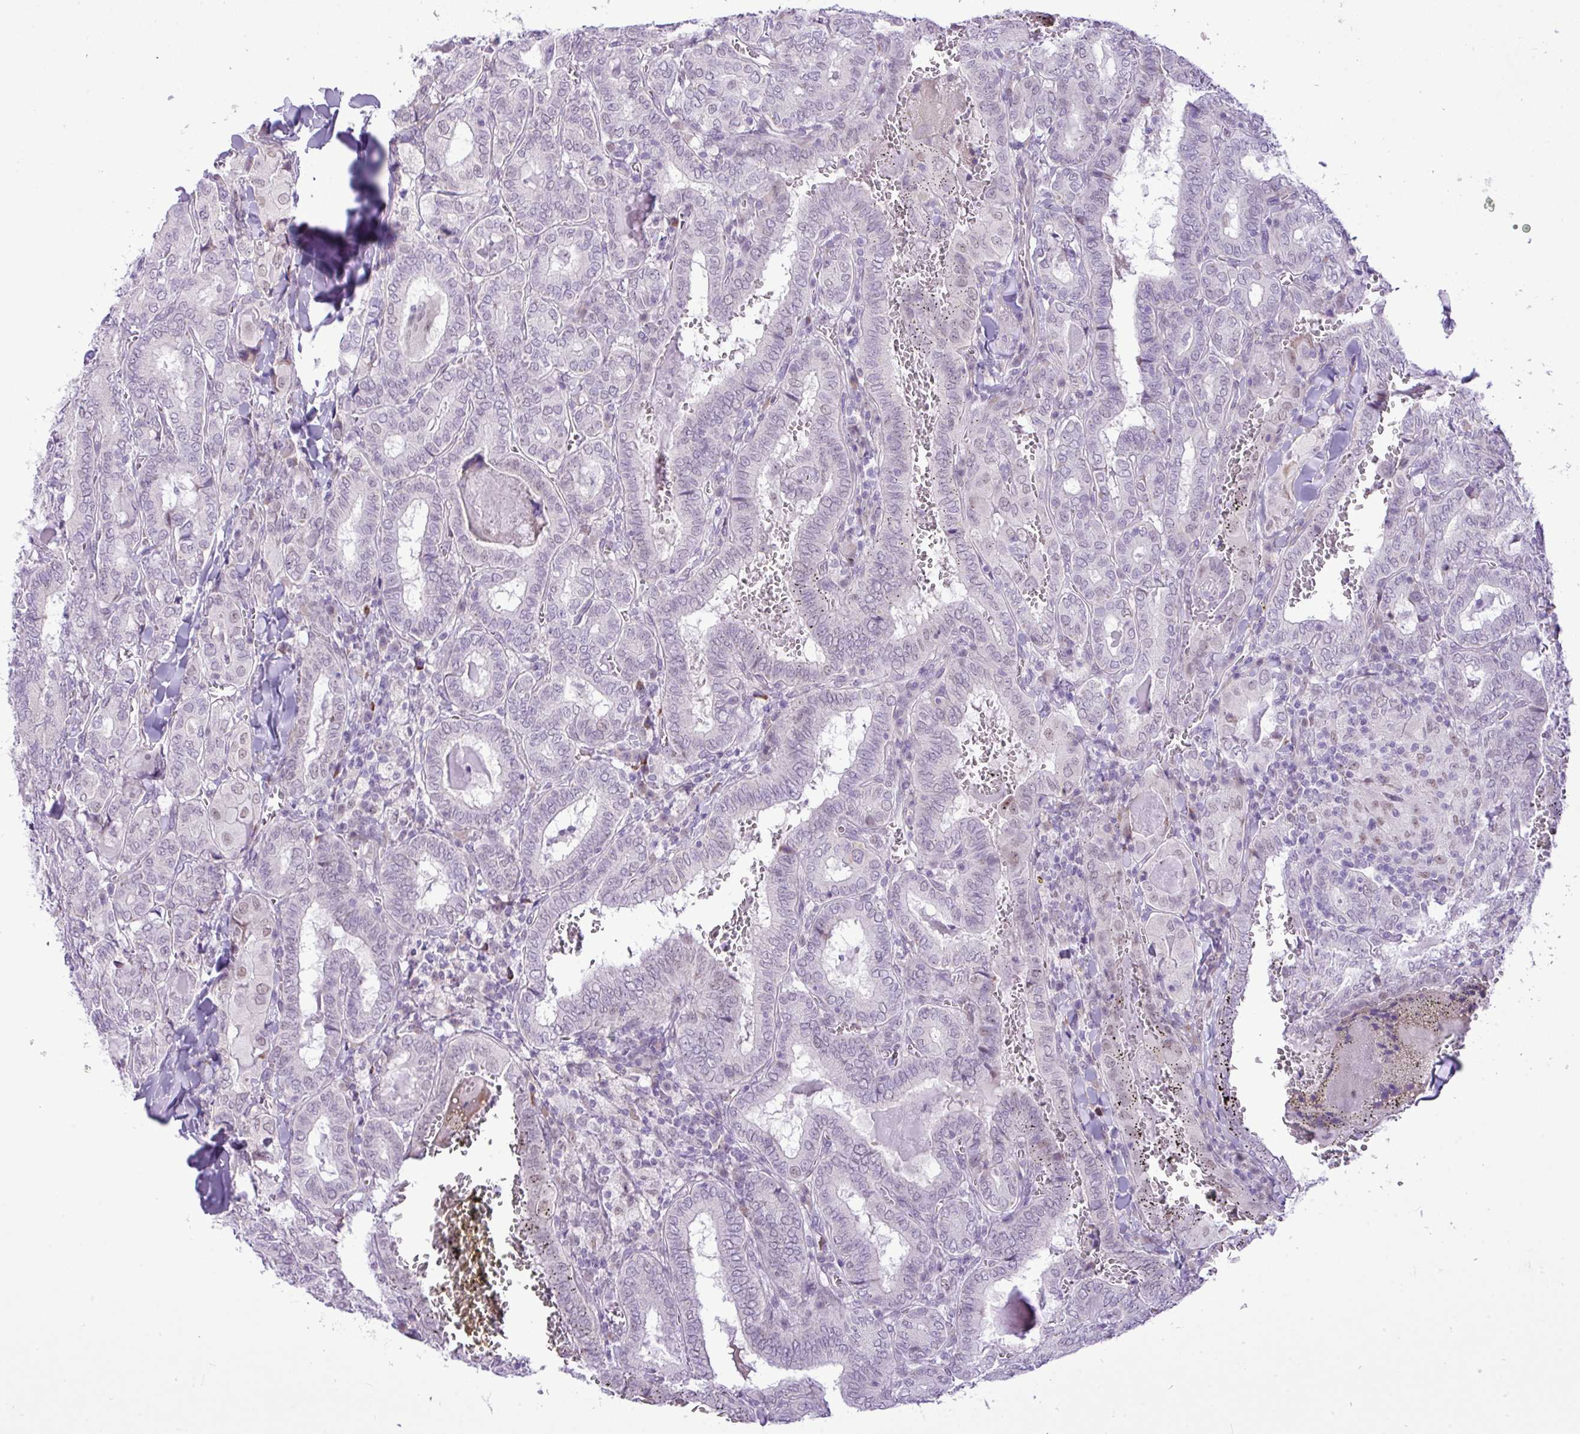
{"staining": {"intensity": "negative", "quantity": "none", "location": "none"}, "tissue": "thyroid cancer", "cell_type": "Tumor cells", "image_type": "cancer", "snomed": [{"axis": "morphology", "description": "Papillary adenocarcinoma, NOS"}, {"axis": "topography", "description": "Thyroid gland"}], "caption": "IHC of thyroid cancer (papillary adenocarcinoma) reveals no positivity in tumor cells.", "gene": "ELOA2", "patient": {"sex": "female", "age": 72}}